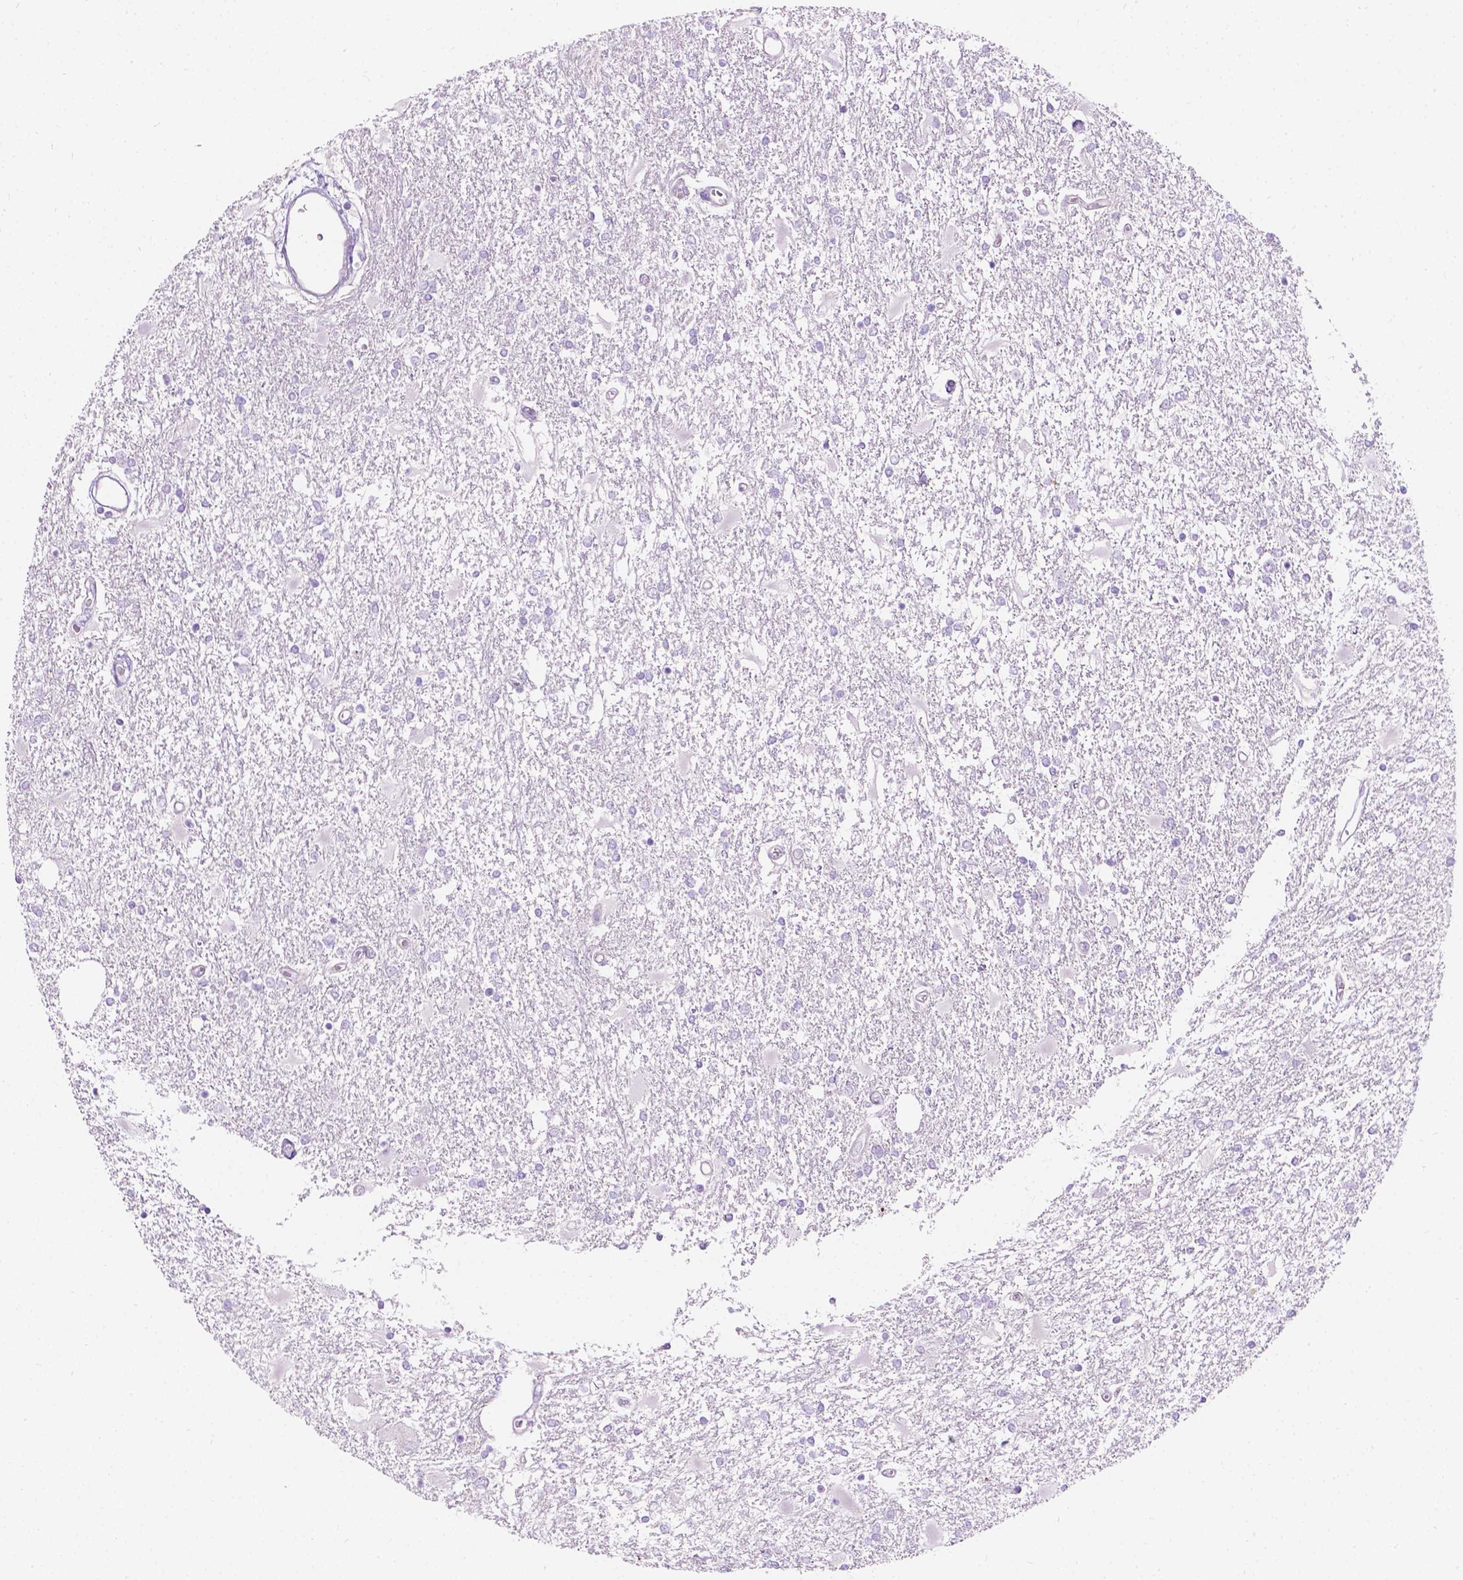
{"staining": {"intensity": "negative", "quantity": "none", "location": "none"}, "tissue": "glioma", "cell_type": "Tumor cells", "image_type": "cancer", "snomed": [{"axis": "morphology", "description": "Glioma, malignant, High grade"}, {"axis": "topography", "description": "Cerebral cortex"}], "caption": "An immunohistochemistry (IHC) image of glioma is shown. There is no staining in tumor cells of glioma.", "gene": "NOS1AP", "patient": {"sex": "male", "age": 79}}